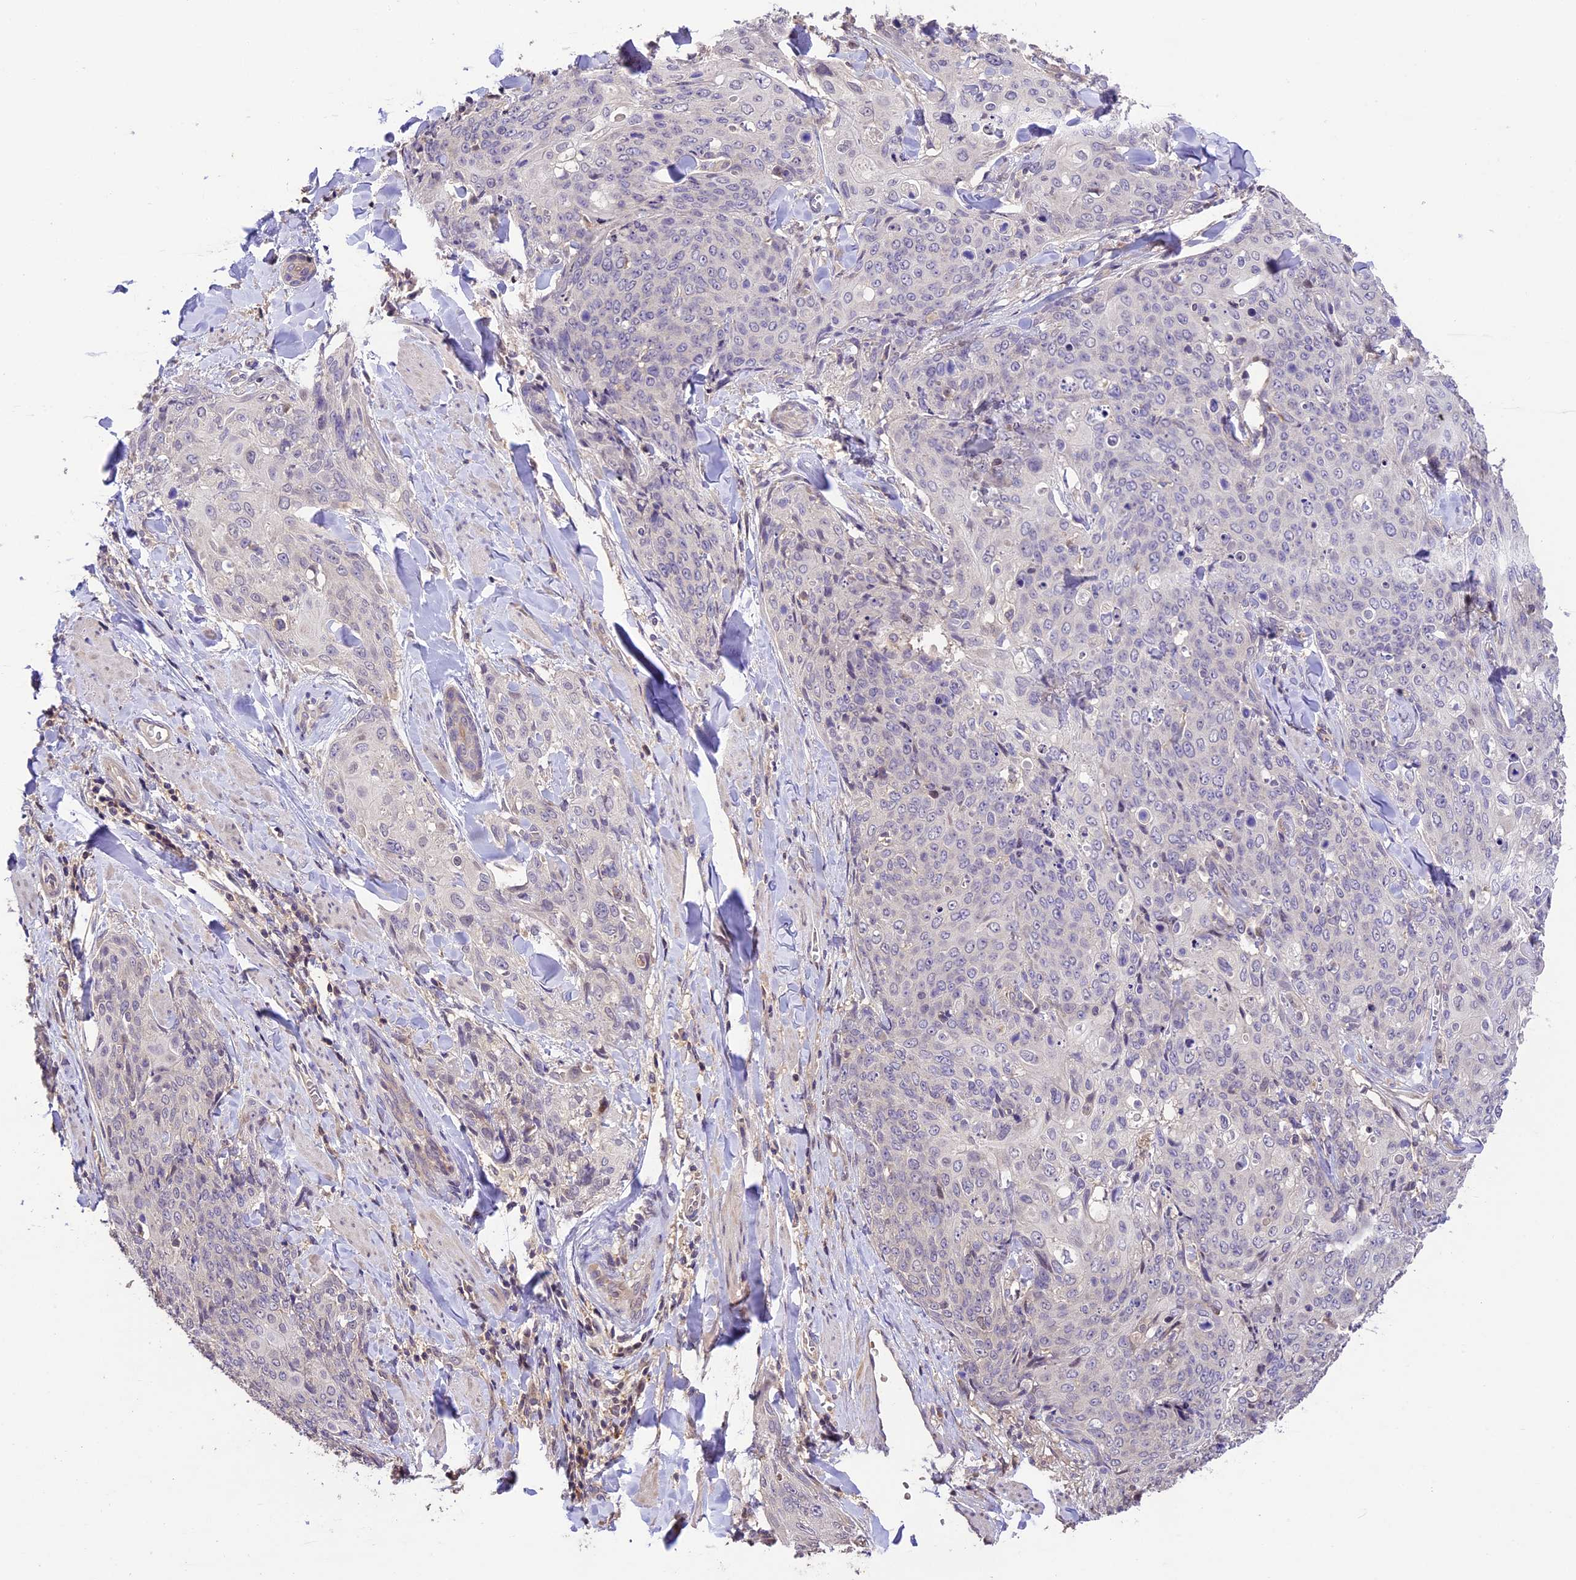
{"staining": {"intensity": "negative", "quantity": "none", "location": "none"}, "tissue": "skin cancer", "cell_type": "Tumor cells", "image_type": "cancer", "snomed": [{"axis": "morphology", "description": "Squamous cell carcinoma, NOS"}, {"axis": "topography", "description": "Skin"}, {"axis": "topography", "description": "Vulva"}], "caption": "This is an immunohistochemistry micrograph of human skin cancer (squamous cell carcinoma). There is no expression in tumor cells.", "gene": "DGKH", "patient": {"sex": "female", "age": 85}}